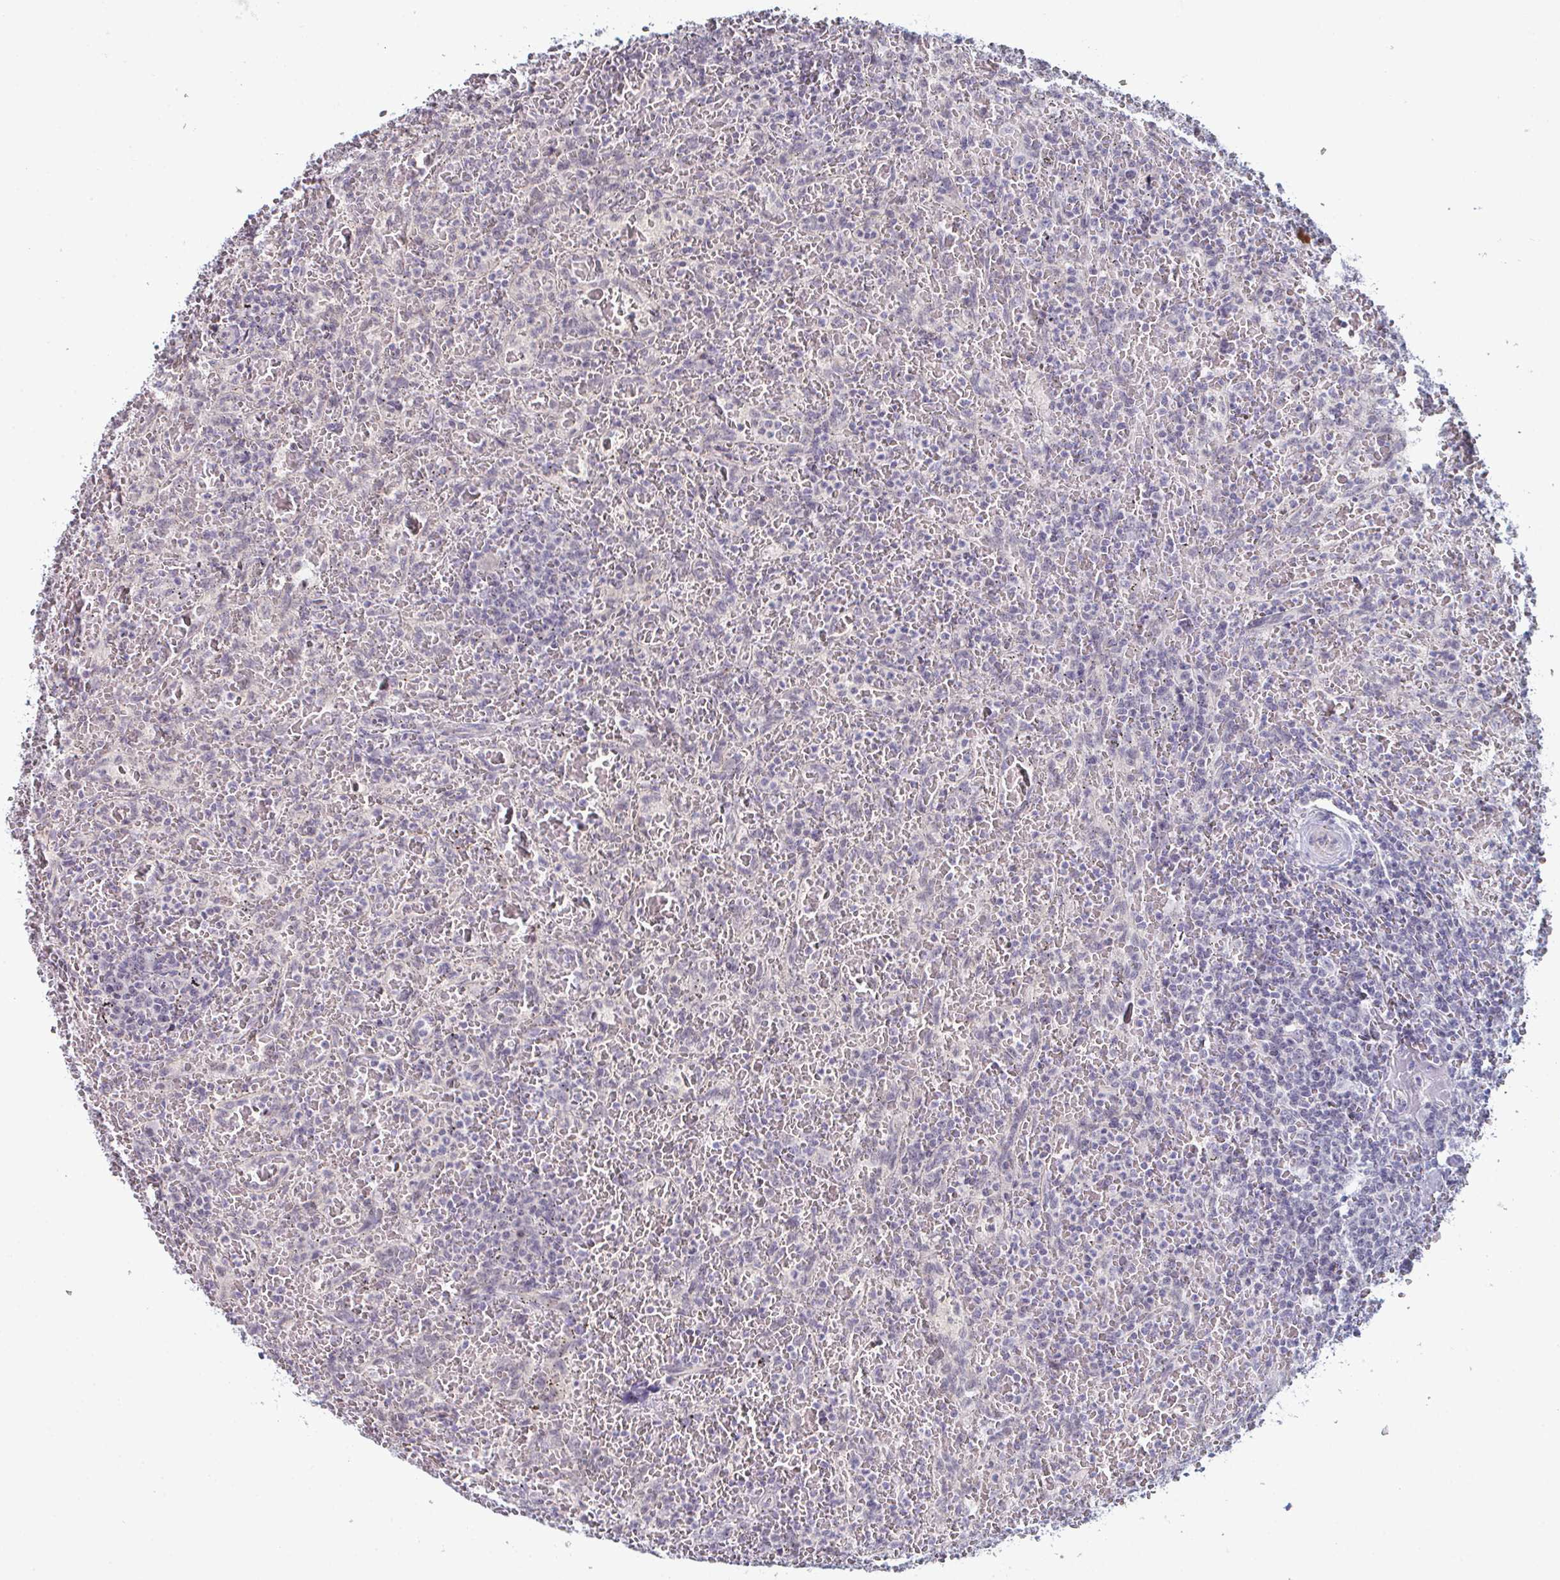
{"staining": {"intensity": "negative", "quantity": "none", "location": "none"}, "tissue": "lymphoma", "cell_type": "Tumor cells", "image_type": "cancer", "snomed": [{"axis": "morphology", "description": "Malignant lymphoma, non-Hodgkin's type, Low grade"}, {"axis": "topography", "description": "Spleen"}], "caption": "Immunohistochemical staining of lymphoma displays no significant expression in tumor cells.", "gene": "ZNF214", "patient": {"sex": "female", "age": 64}}